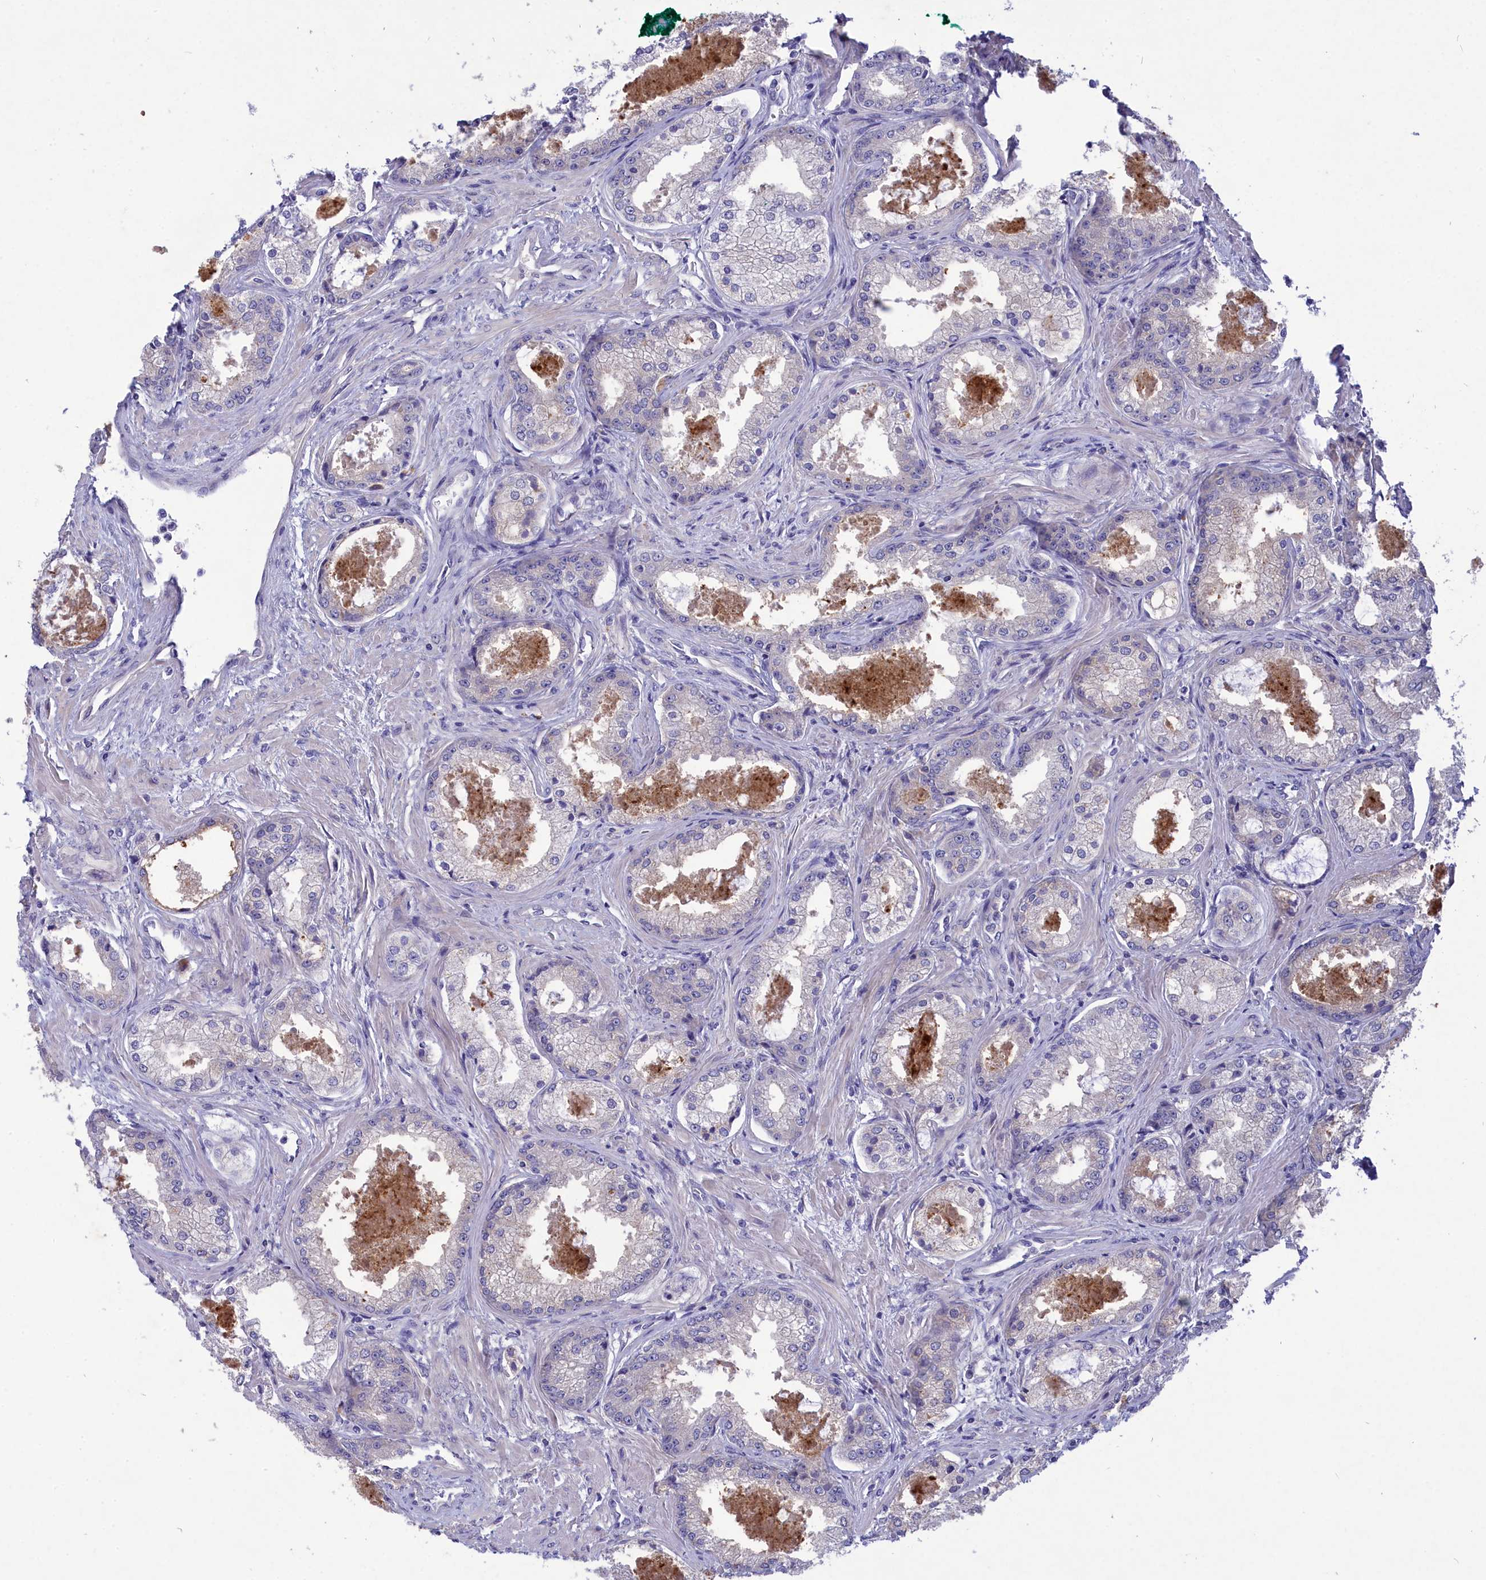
{"staining": {"intensity": "negative", "quantity": "none", "location": "none"}, "tissue": "prostate cancer", "cell_type": "Tumor cells", "image_type": "cancer", "snomed": [{"axis": "morphology", "description": "Adenocarcinoma, Low grade"}, {"axis": "topography", "description": "Prostate"}], "caption": "DAB immunohistochemical staining of human low-grade adenocarcinoma (prostate) reveals no significant positivity in tumor cells. (DAB immunohistochemistry (IHC) visualized using brightfield microscopy, high magnification).", "gene": "DEFB119", "patient": {"sex": "male", "age": 68}}